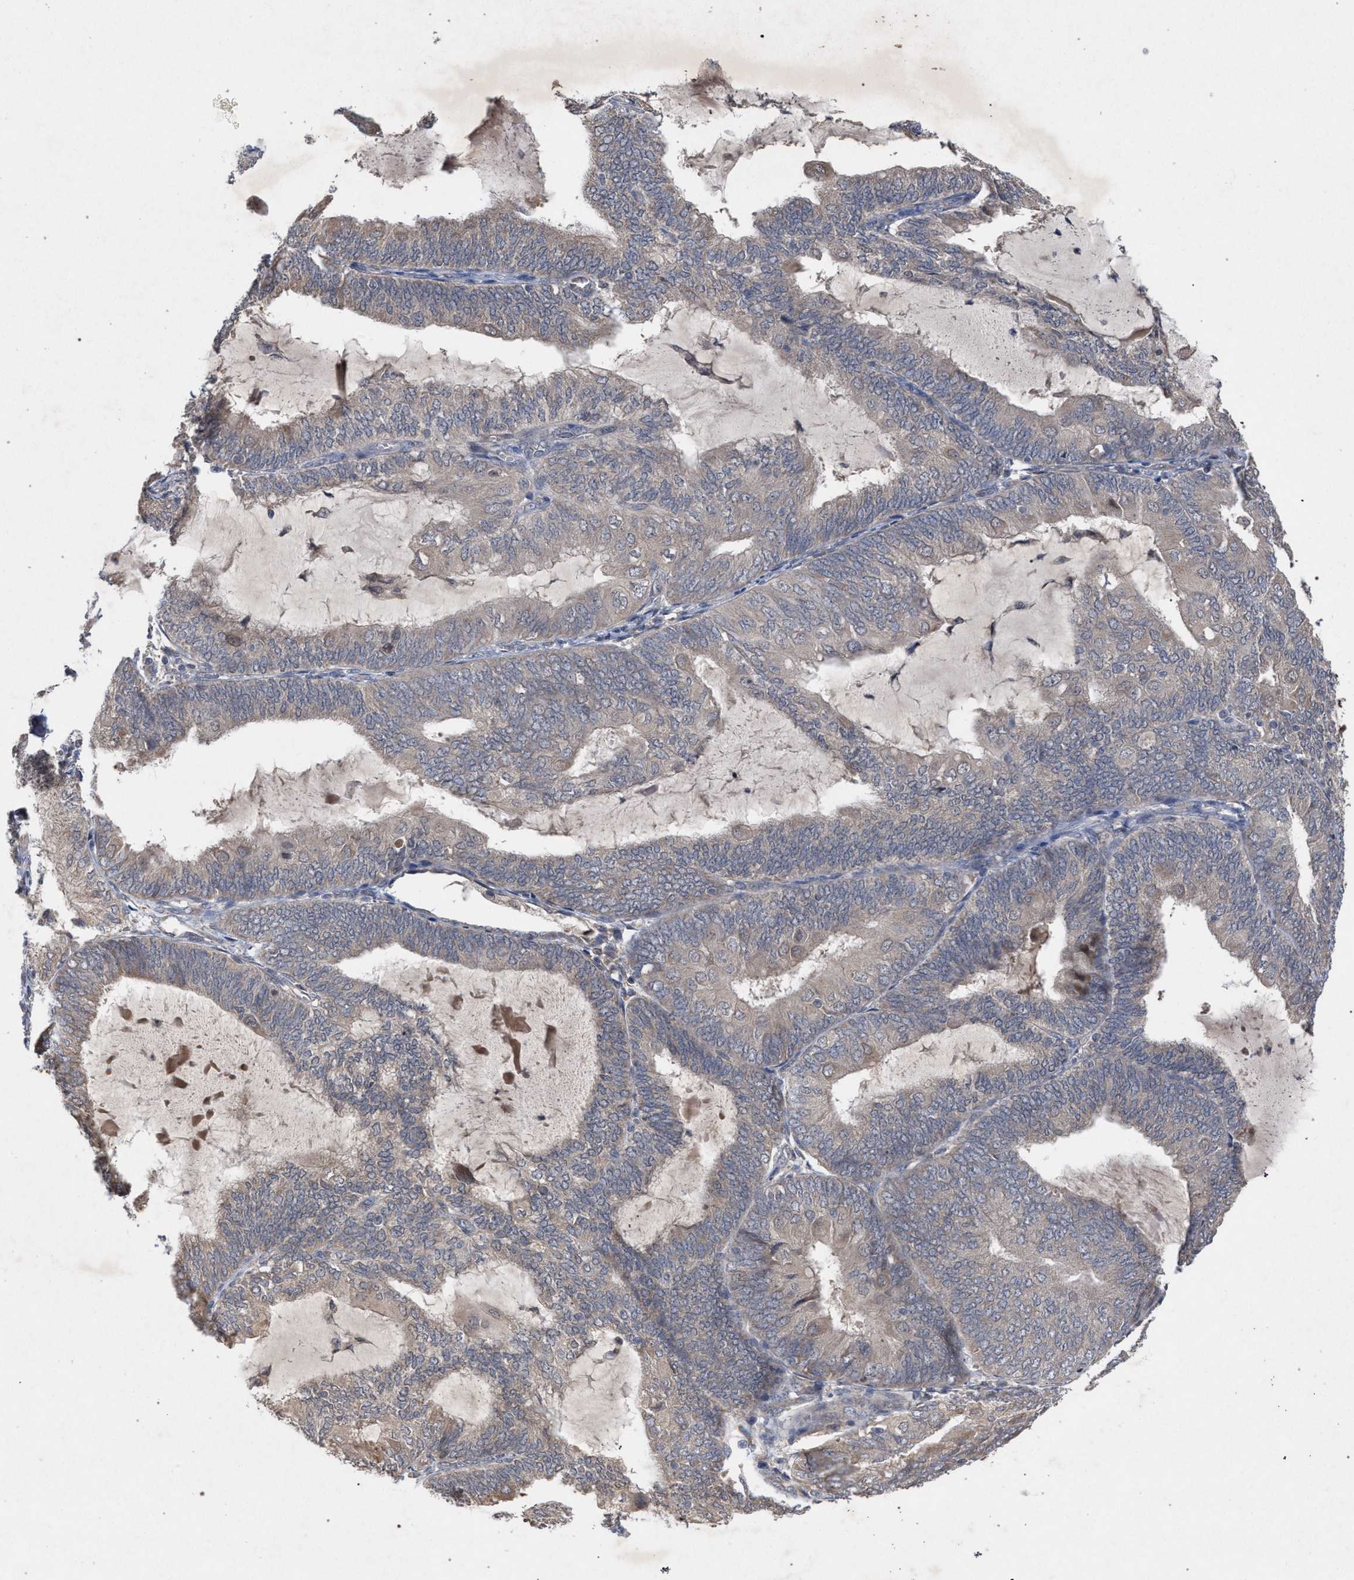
{"staining": {"intensity": "negative", "quantity": "none", "location": "none"}, "tissue": "endometrial cancer", "cell_type": "Tumor cells", "image_type": "cancer", "snomed": [{"axis": "morphology", "description": "Adenocarcinoma, NOS"}, {"axis": "topography", "description": "Endometrium"}], "caption": "Histopathology image shows no significant protein expression in tumor cells of endometrial cancer.", "gene": "SLC4A4", "patient": {"sex": "female", "age": 81}}